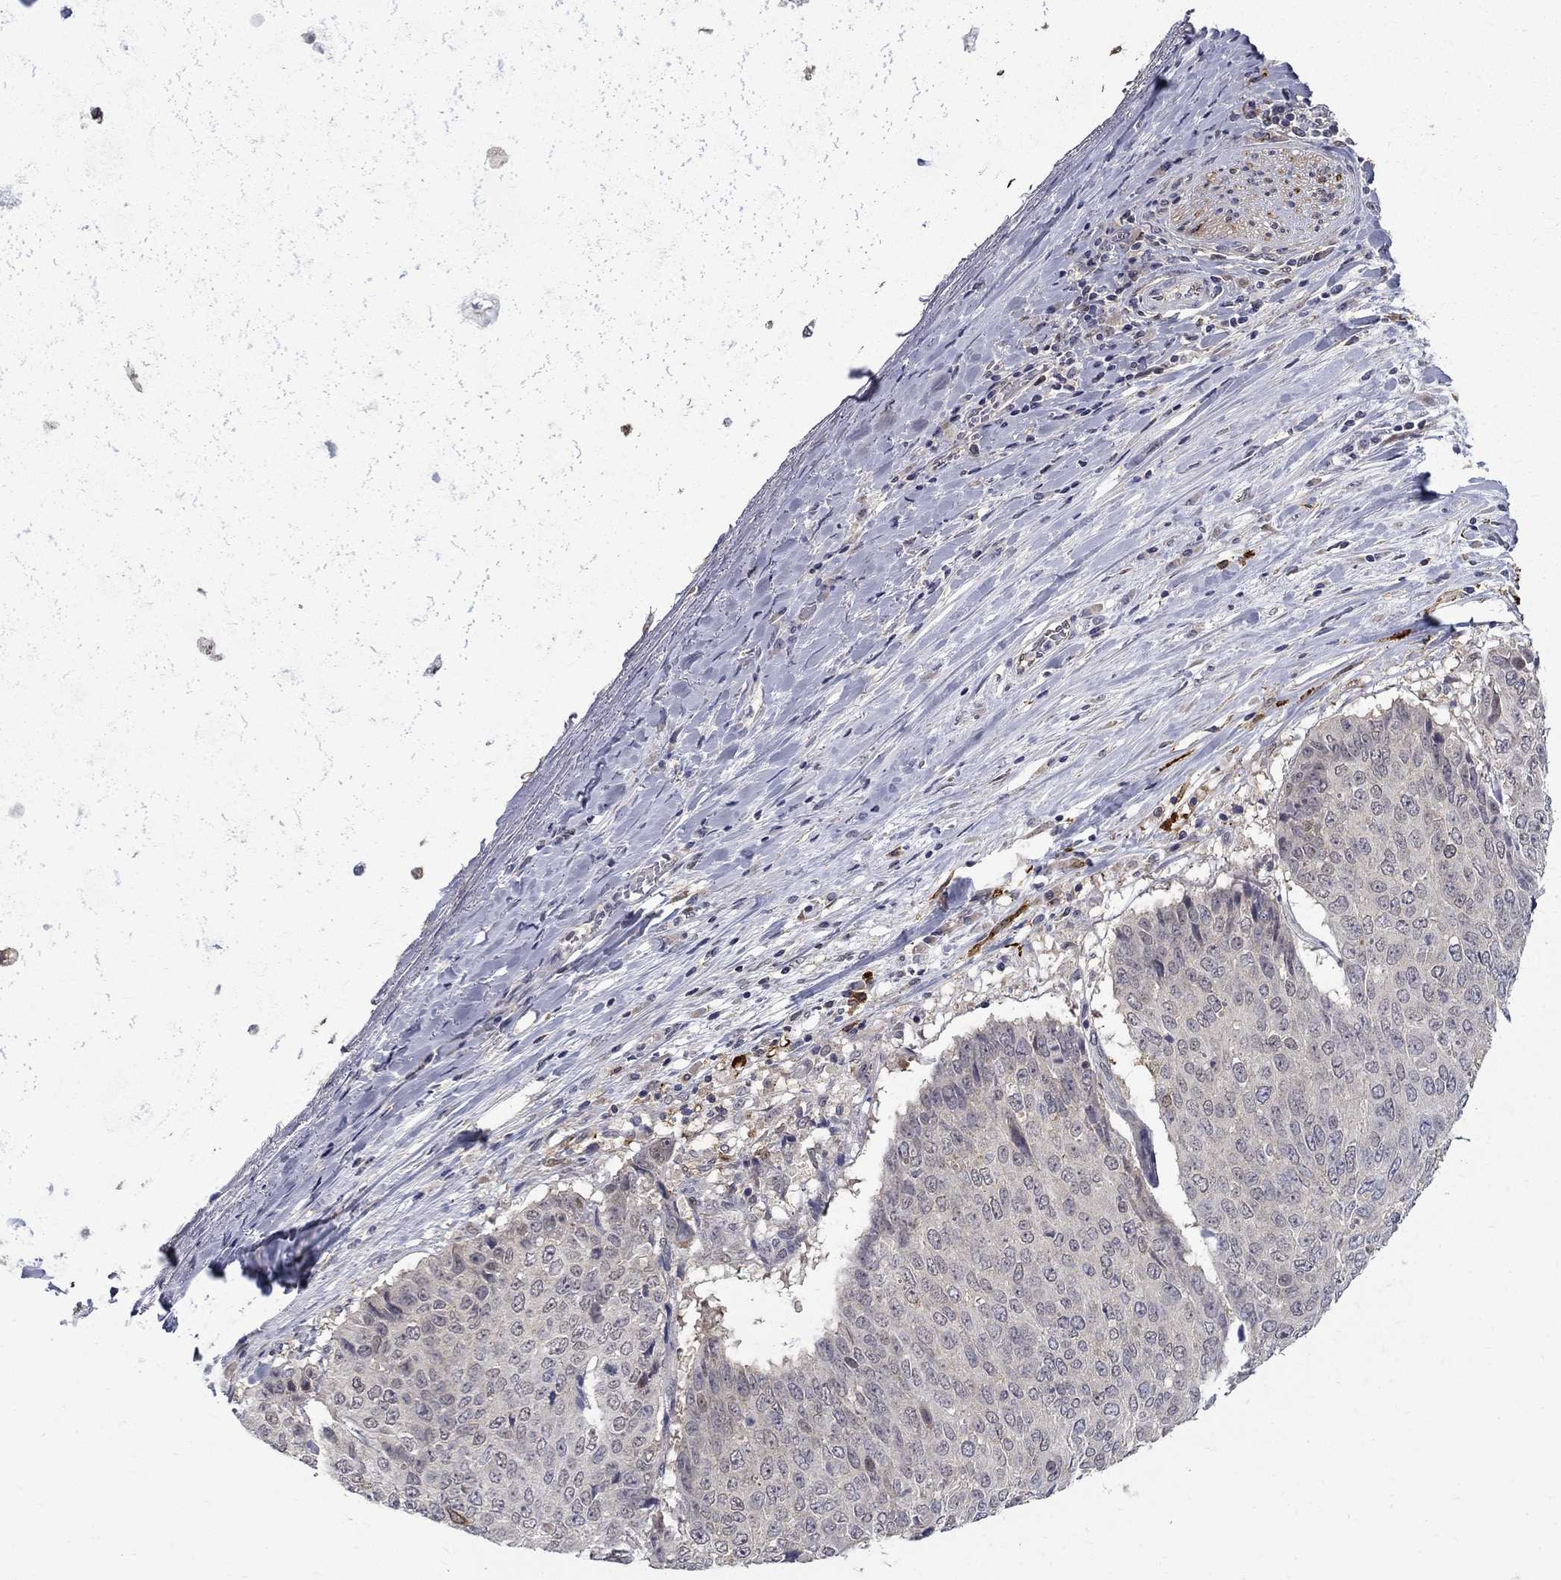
{"staining": {"intensity": "weak", "quantity": "25%-75%", "location": "cytoplasmic/membranous"}, "tissue": "lung cancer", "cell_type": "Tumor cells", "image_type": "cancer", "snomed": [{"axis": "morphology", "description": "Normal tissue, NOS"}, {"axis": "morphology", "description": "Squamous cell carcinoma, NOS"}, {"axis": "topography", "description": "Bronchus"}, {"axis": "topography", "description": "Lung"}], "caption": "High-magnification brightfield microscopy of lung squamous cell carcinoma stained with DAB (3,3'-diaminobenzidine) (brown) and counterstained with hematoxylin (blue). tumor cells exhibit weak cytoplasmic/membranous expression is identified in about25%-75% of cells.", "gene": "PCBP3", "patient": {"sex": "male", "age": 64}}